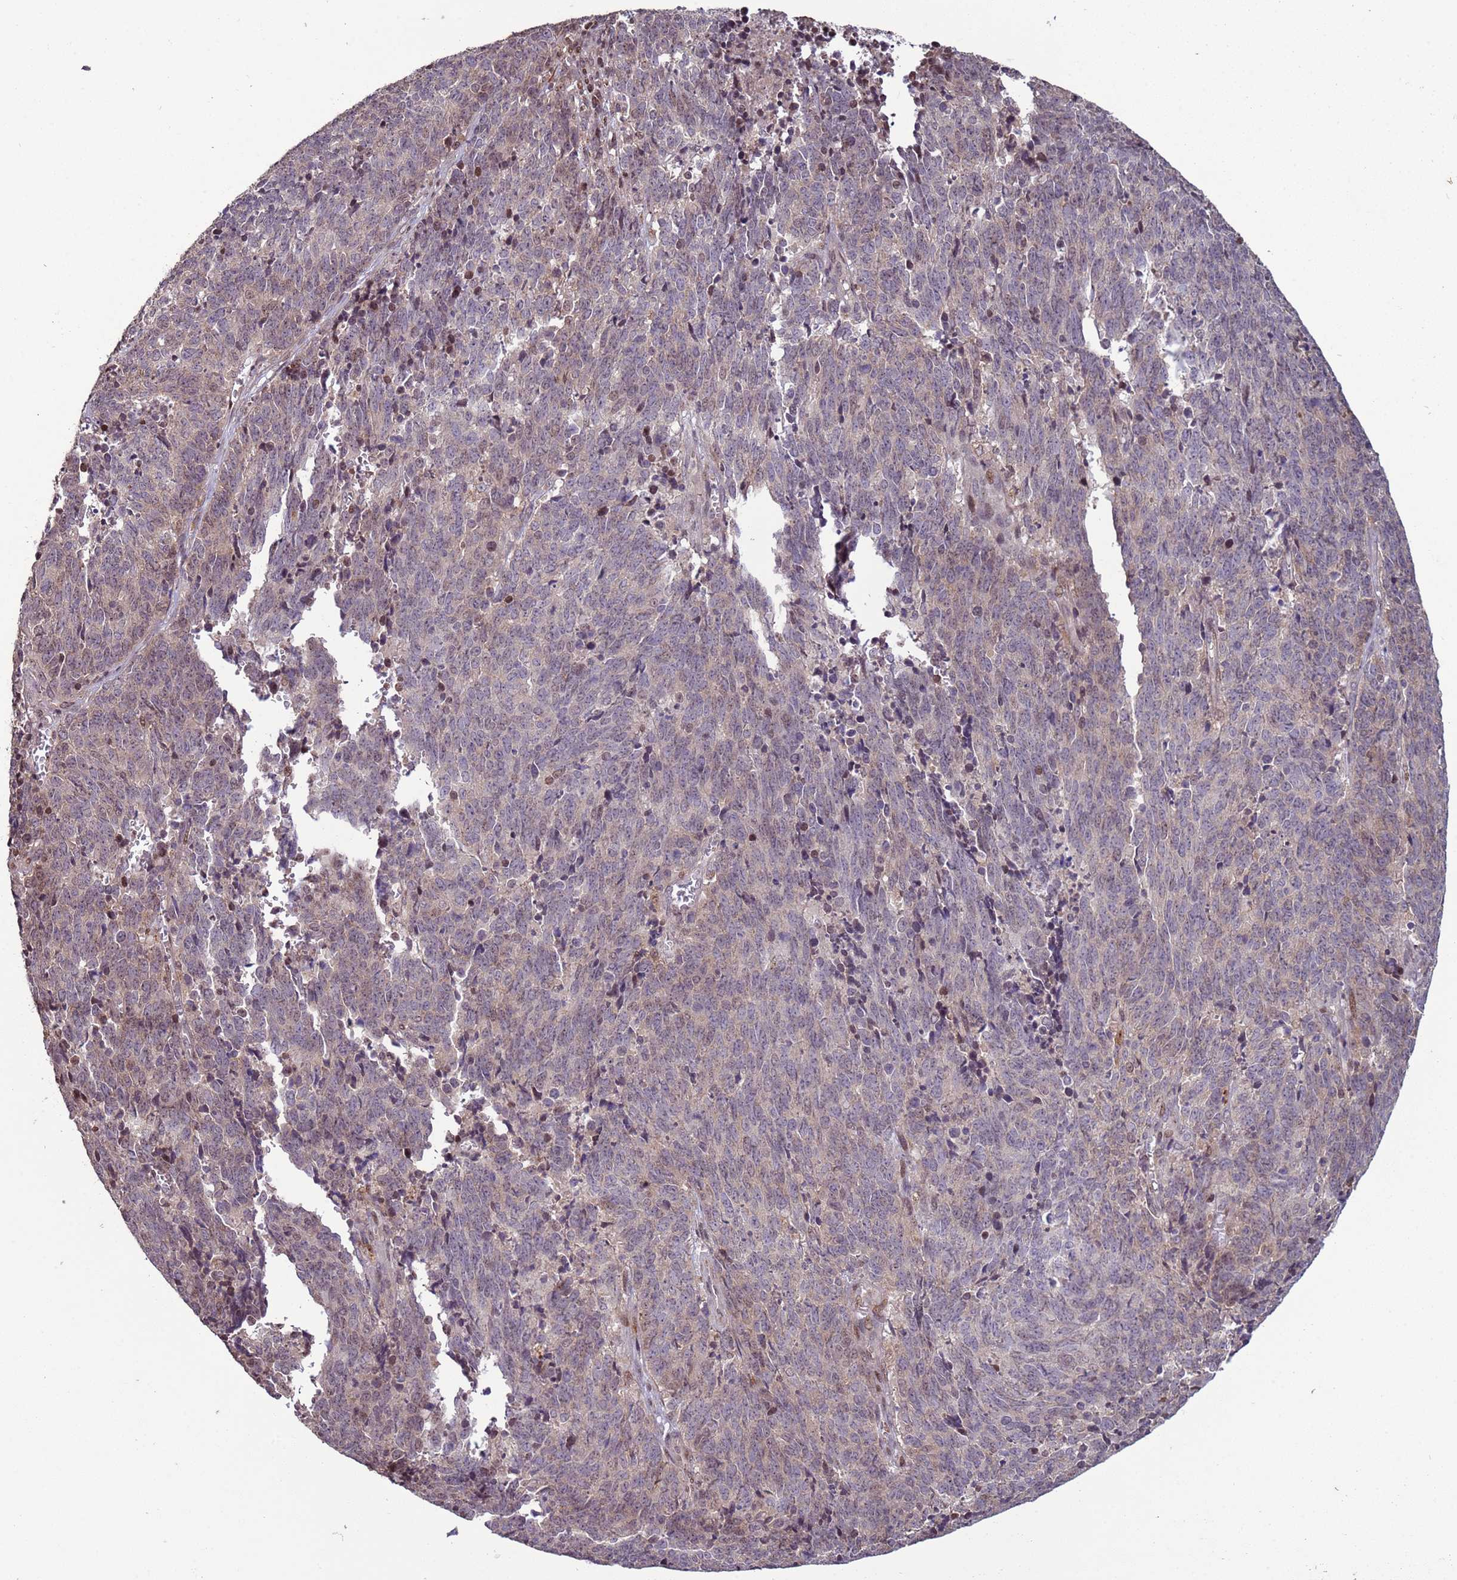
{"staining": {"intensity": "negative", "quantity": "none", "location": "none"}, "tissue": "cervical cancer", "cell_type": "Tumor cells", "image_type": "cancer", "snomed": [{"axis": "morphology", "description": "Squamous cell carcinoma, NOS"}, {"axis": "topography", "description": "Cervix"}], "caption": "Tumor cells show no significant staining in cervical squamous cell carcinoma.", "gene": "HGH1", "patient": {"sex": "female", "age": 29}}